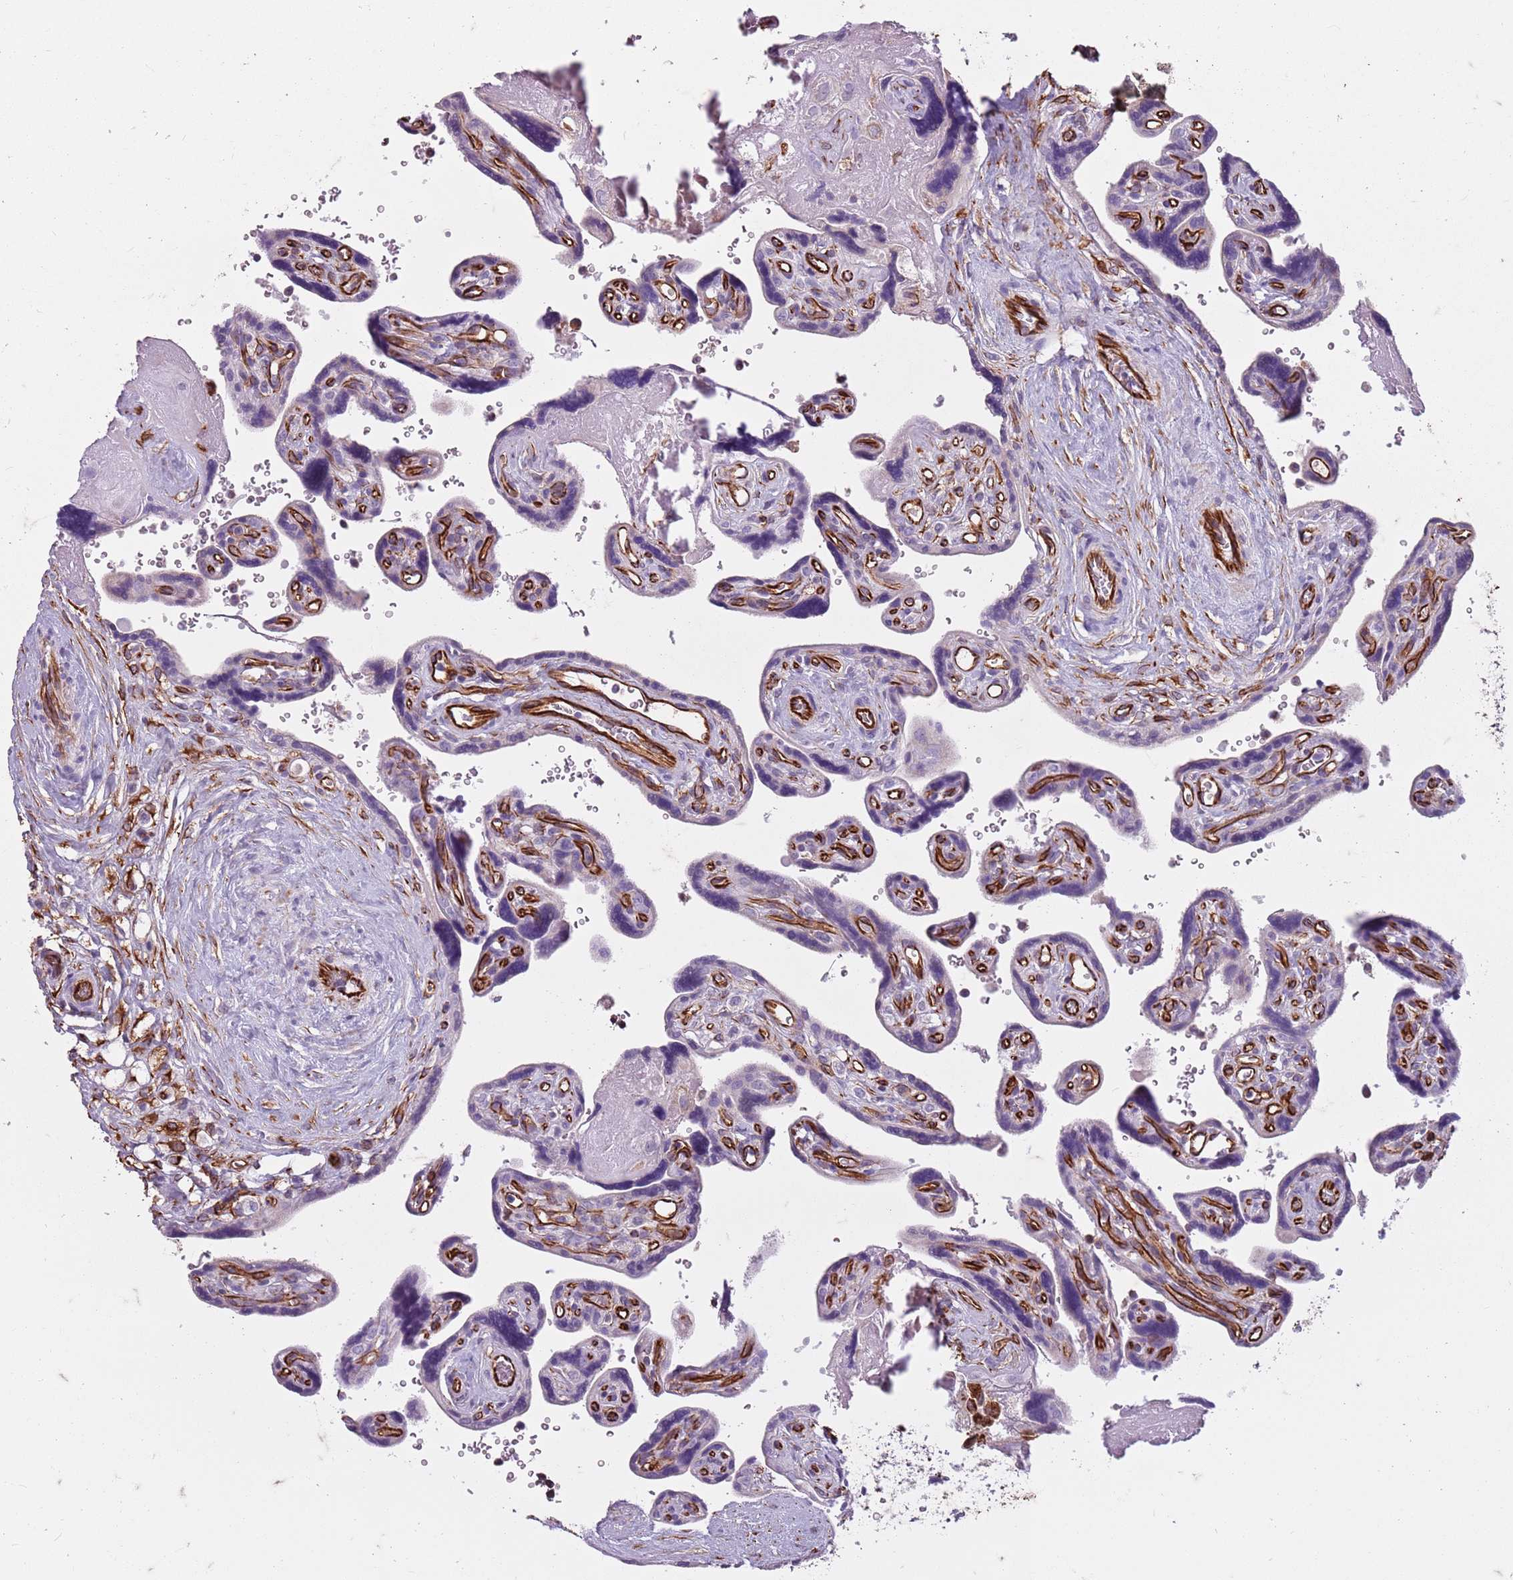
{"staining": {"intensity": "negative", "quantity": "none", "location": "none"}, "tissue": "placenta", "cell_type": "Decidual cells", "image_type": "normal", "snomed": [{"axis": "morphology", "description": "Normal tissue, NOS"}, {"axis": "topography", "description": "Placenta"}], "caption": "This is an IHC image of unremarkable placenta. There is no positivity in decidual cells.", "gene": "TAS2R38", "patient": {"sex": "female", "age": 39}}